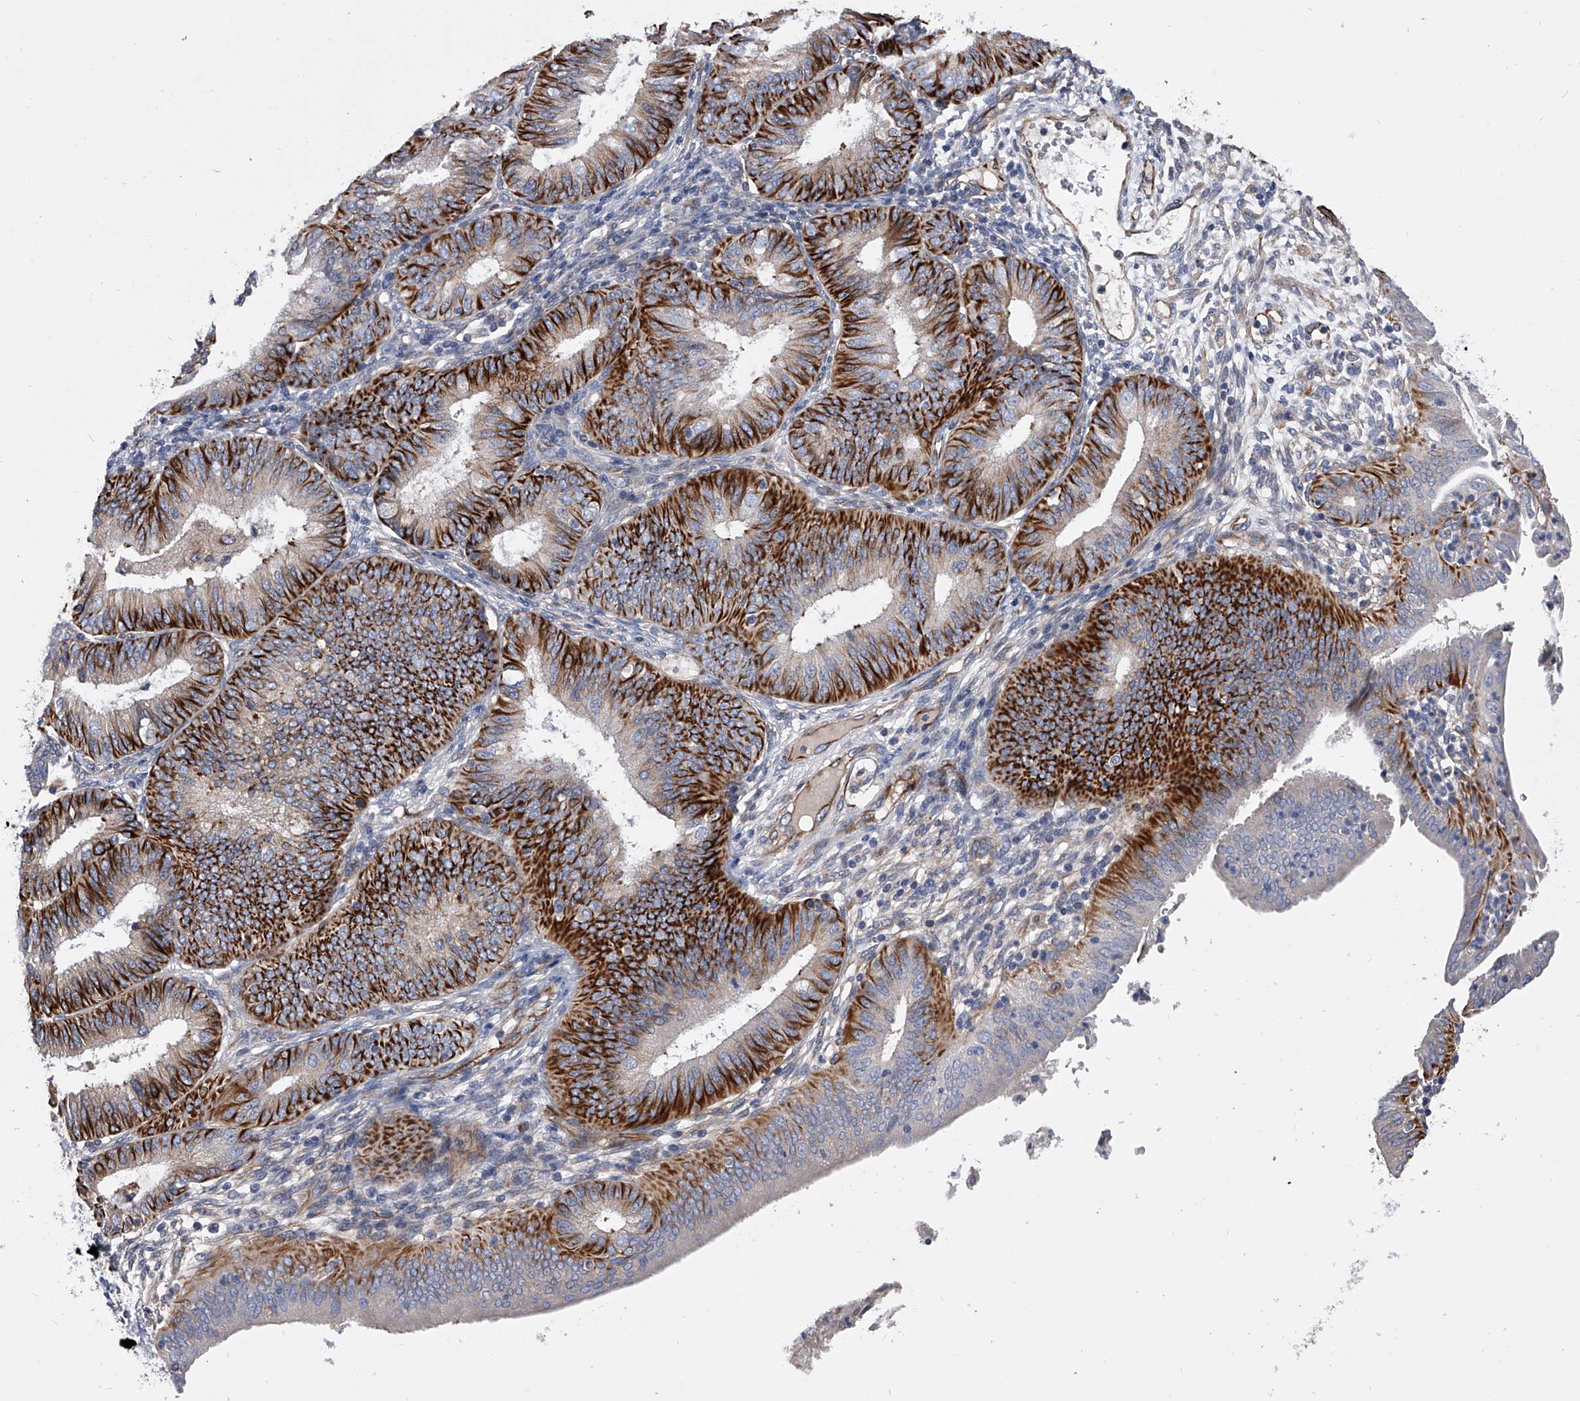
{"staining": {"intensity": "strong", "quantity": ">75%", "location": "cytoplasmic/membranous"}, "tissue": "endometrial cancer", "cell_type": "Tumor cells", "image_type": "cancer", "snomed": [{"axis": "morphology", "description": "Adenocarcinoma, NOS"}, {"axis": "topography", "description": "Endometrium"}], "caption": "Tumor cells reveal strong cytoplasmic/membranous positivity in approximately >75% of cells in endometrial cancer (adenocarcinoma). Nuclei are stained in blue.", "gene": "EFCAB7", "patient": {"sex": "female", "age": 51}}